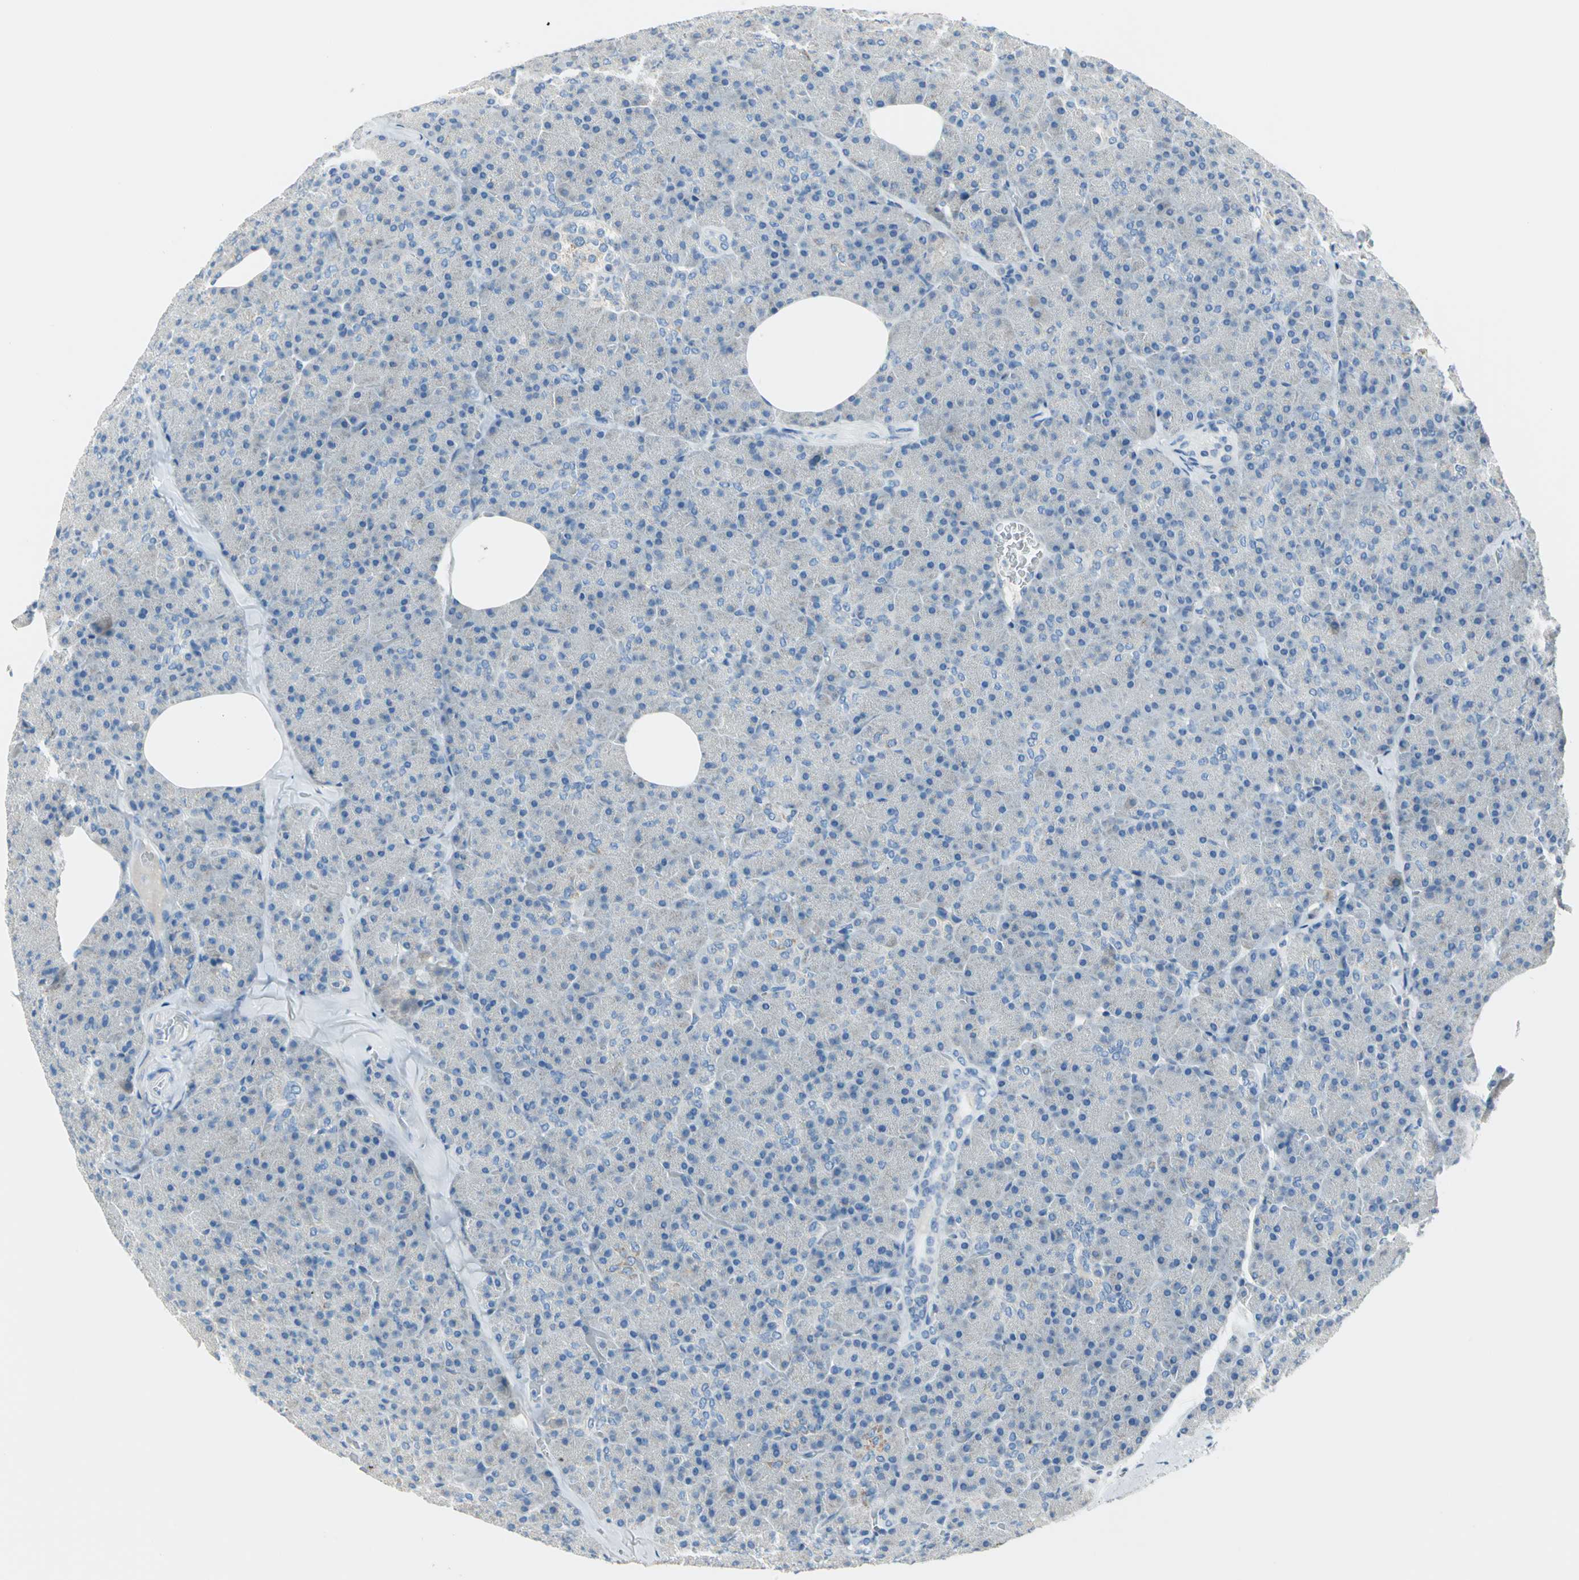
{"staining": {"intensity": "negative", "quantity": "none", "location": "none"}, "tissue": "pancreas", "cell_type": "Exocrine glandular cells", "image_type": "normal", "snomed": [{"axis": "morphology", "description": "Normal tissue, NOS"}, {"axis": "topography", "description": "Pancreas"}], "caption": "Immunohistochemistry of normal pancreas shows no expression in exocrine glandular cells.", "gene": "ALOX15", "patient": {"sex": "female", "age": 35}}